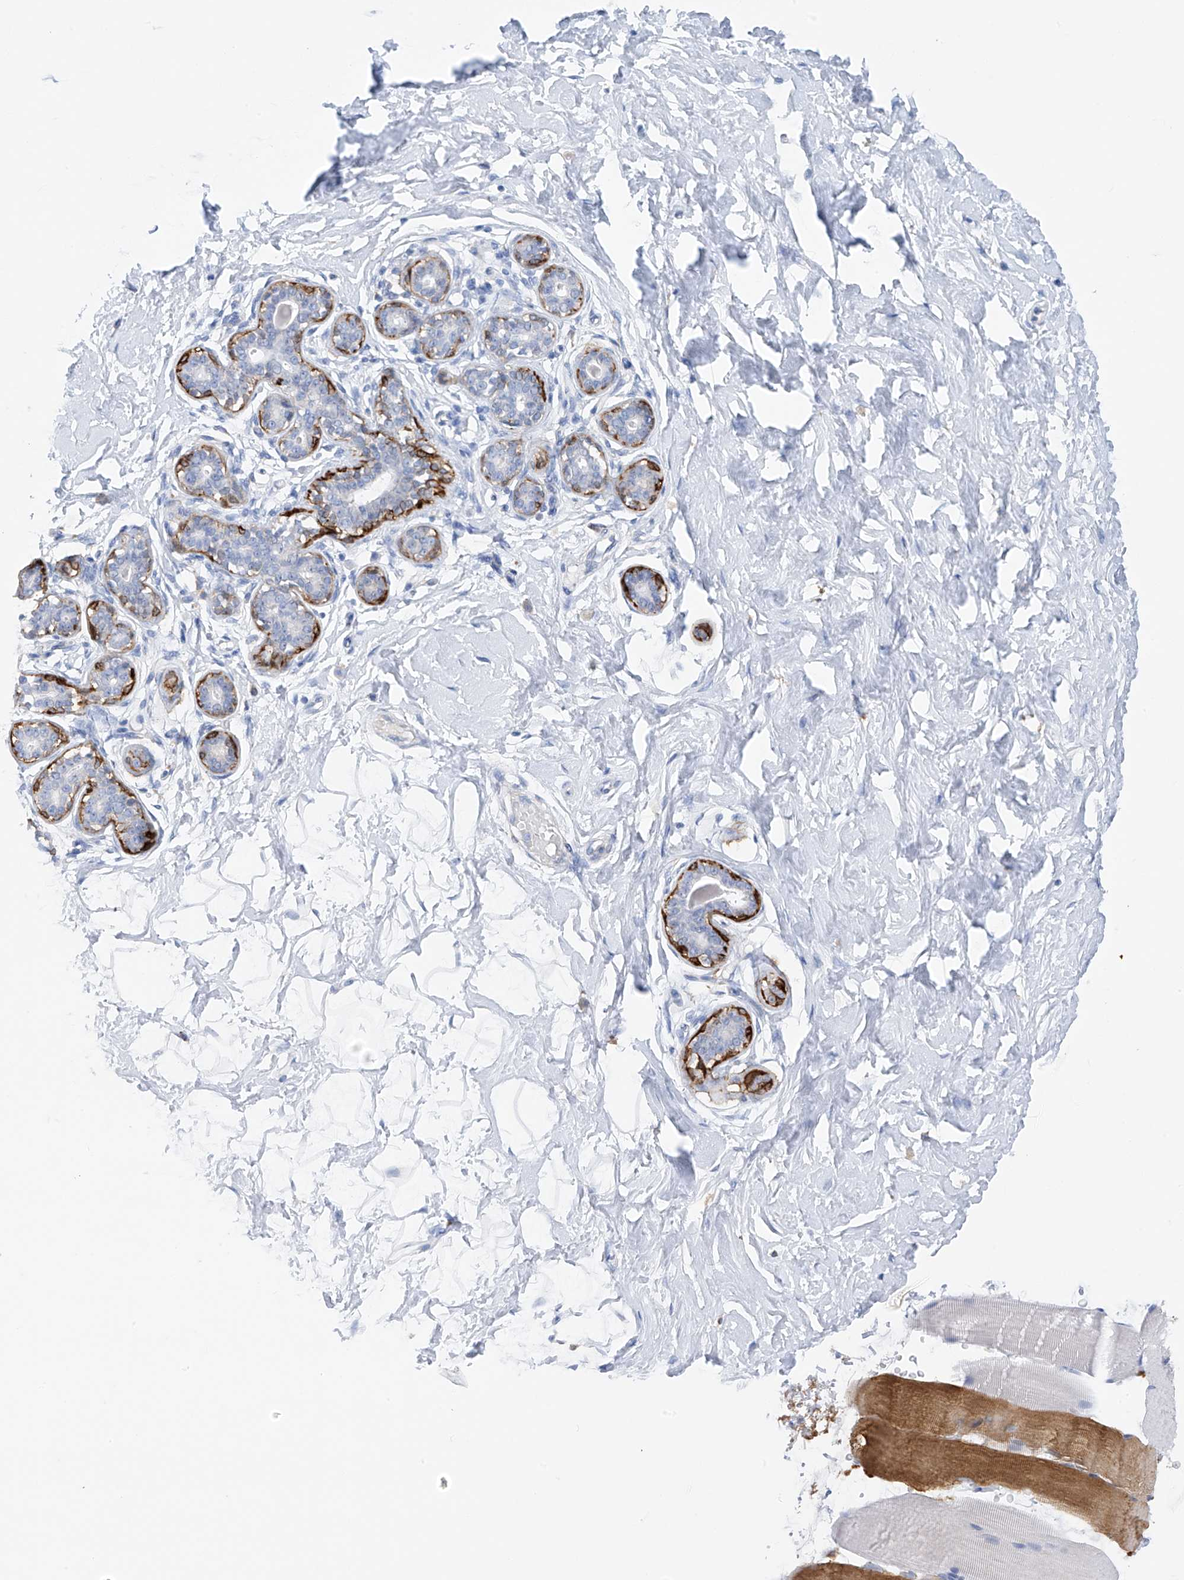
{"staining": {"intensity": "negative", "quantity": "none", "location": "none"}, "tissue": "breast", "cell_type": "Adipocytes", "image_type": "normal", "snomed": [{"axis": "morphology", "description": "Normal tissue, NOS"}, {"axis": "morphology", "description": "Adenoma, NOS"}, {"axis": "topography", "description": "Breast"}], "caption": "An immunohistochemistry histopathology image of normal breast is shown. There is no staining in adipocytes of breast.", "gene": "GLMP", "patient": {"sex": "female", "age": 23}}